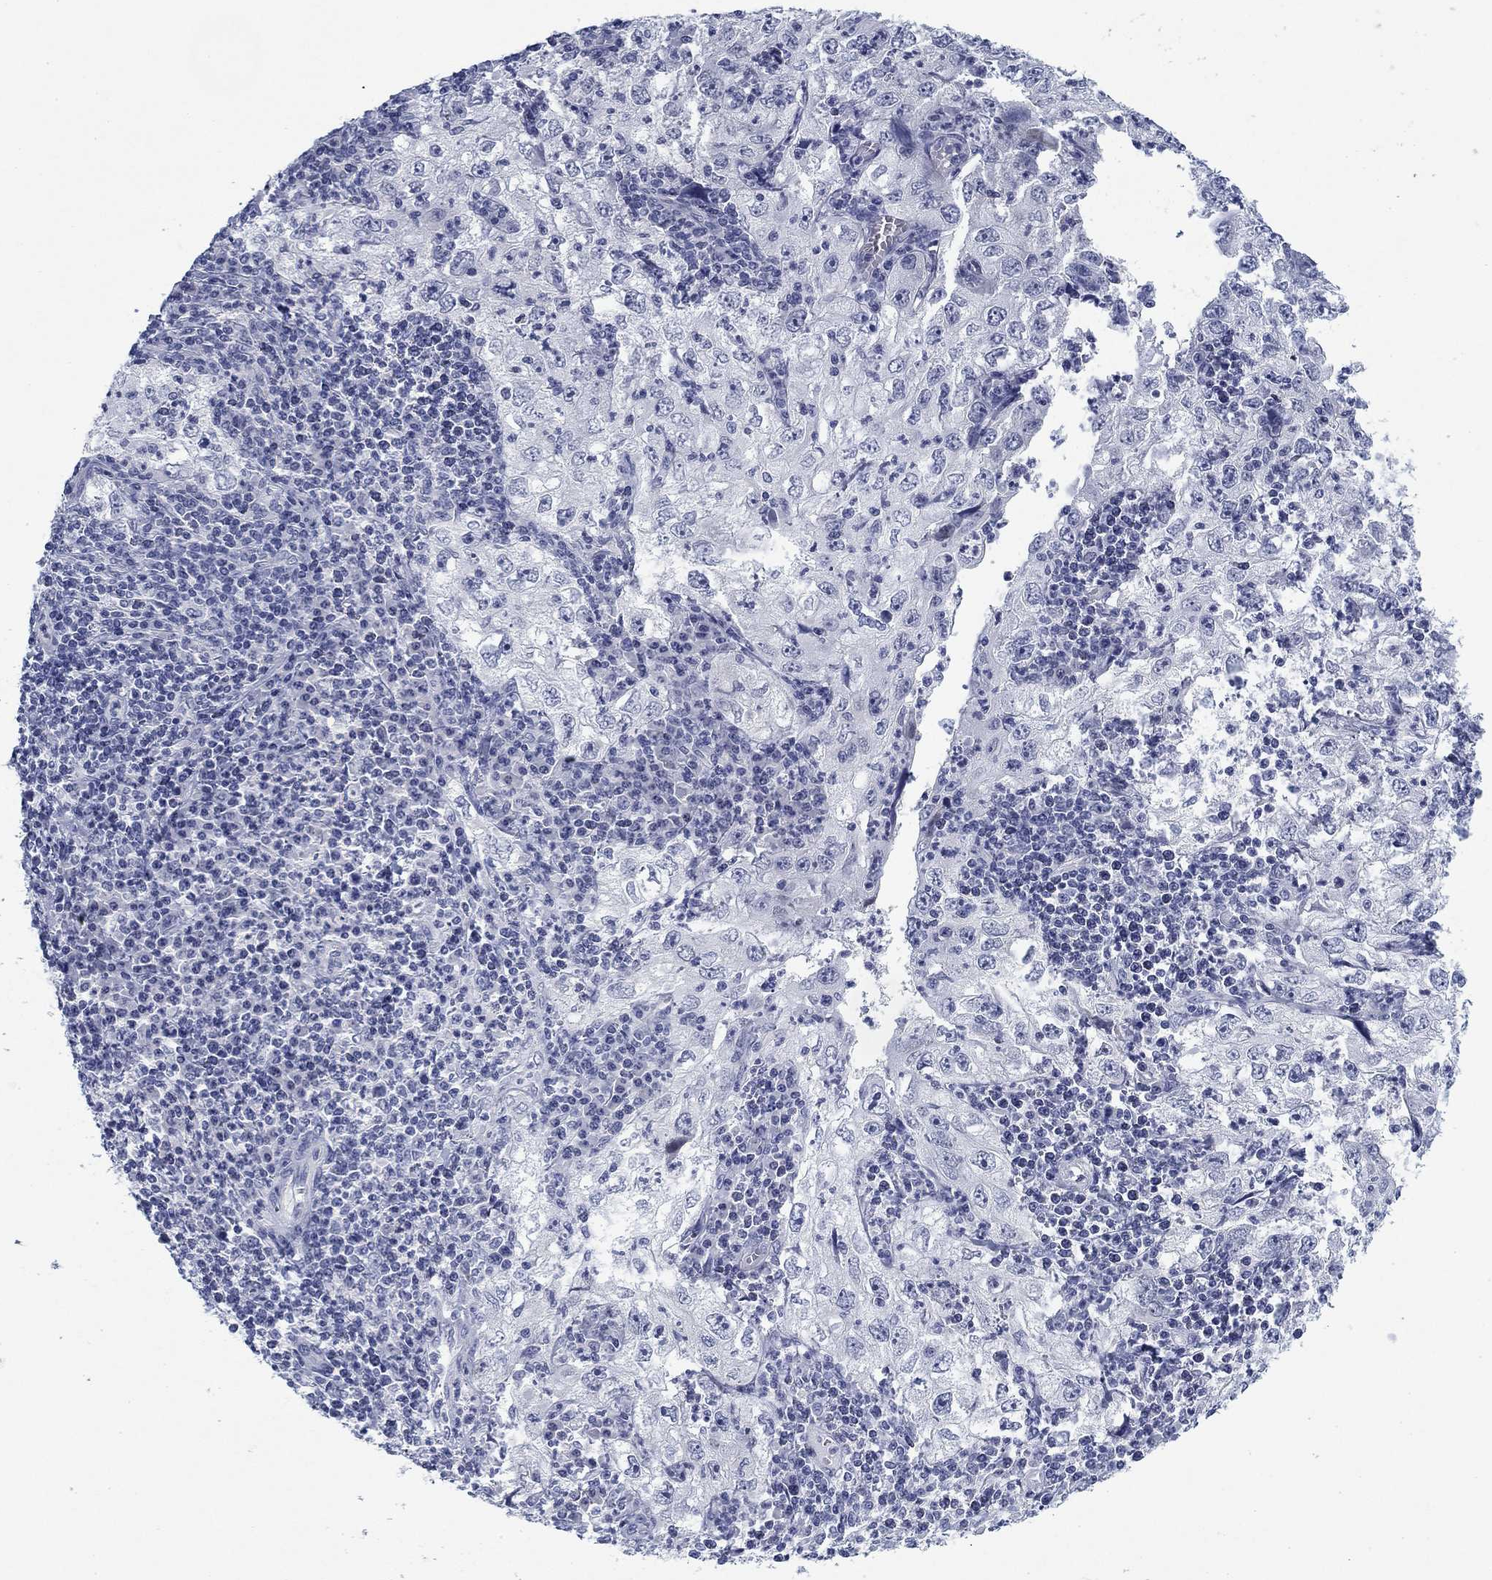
{"staining": {"intensity": "negative", "quantity": "none", "location": "none"}, "tissue": "cervical cancer", "cell_type": "Tumor cells", "image_type": "cancer", "snomed": [{"axis": "morphology", "description": "Squamous cell carcinoma, NOS"}, {"axis": "topography", "description": "Cervix"}], "caption": "Immunohistochemistry (IHC) photomicrograph of human cervical cancer (squamous cell carcinoma) stained for a protein (brown), which demonstrates no positivity in tumor cells. Brightfield microscopy of immunohistochemistry stained with DAB (brown) and hematoxylin (blue), captured at high magnification.", "gene": "DNAL1", "patient": {"sex": "female", "age": 24}}